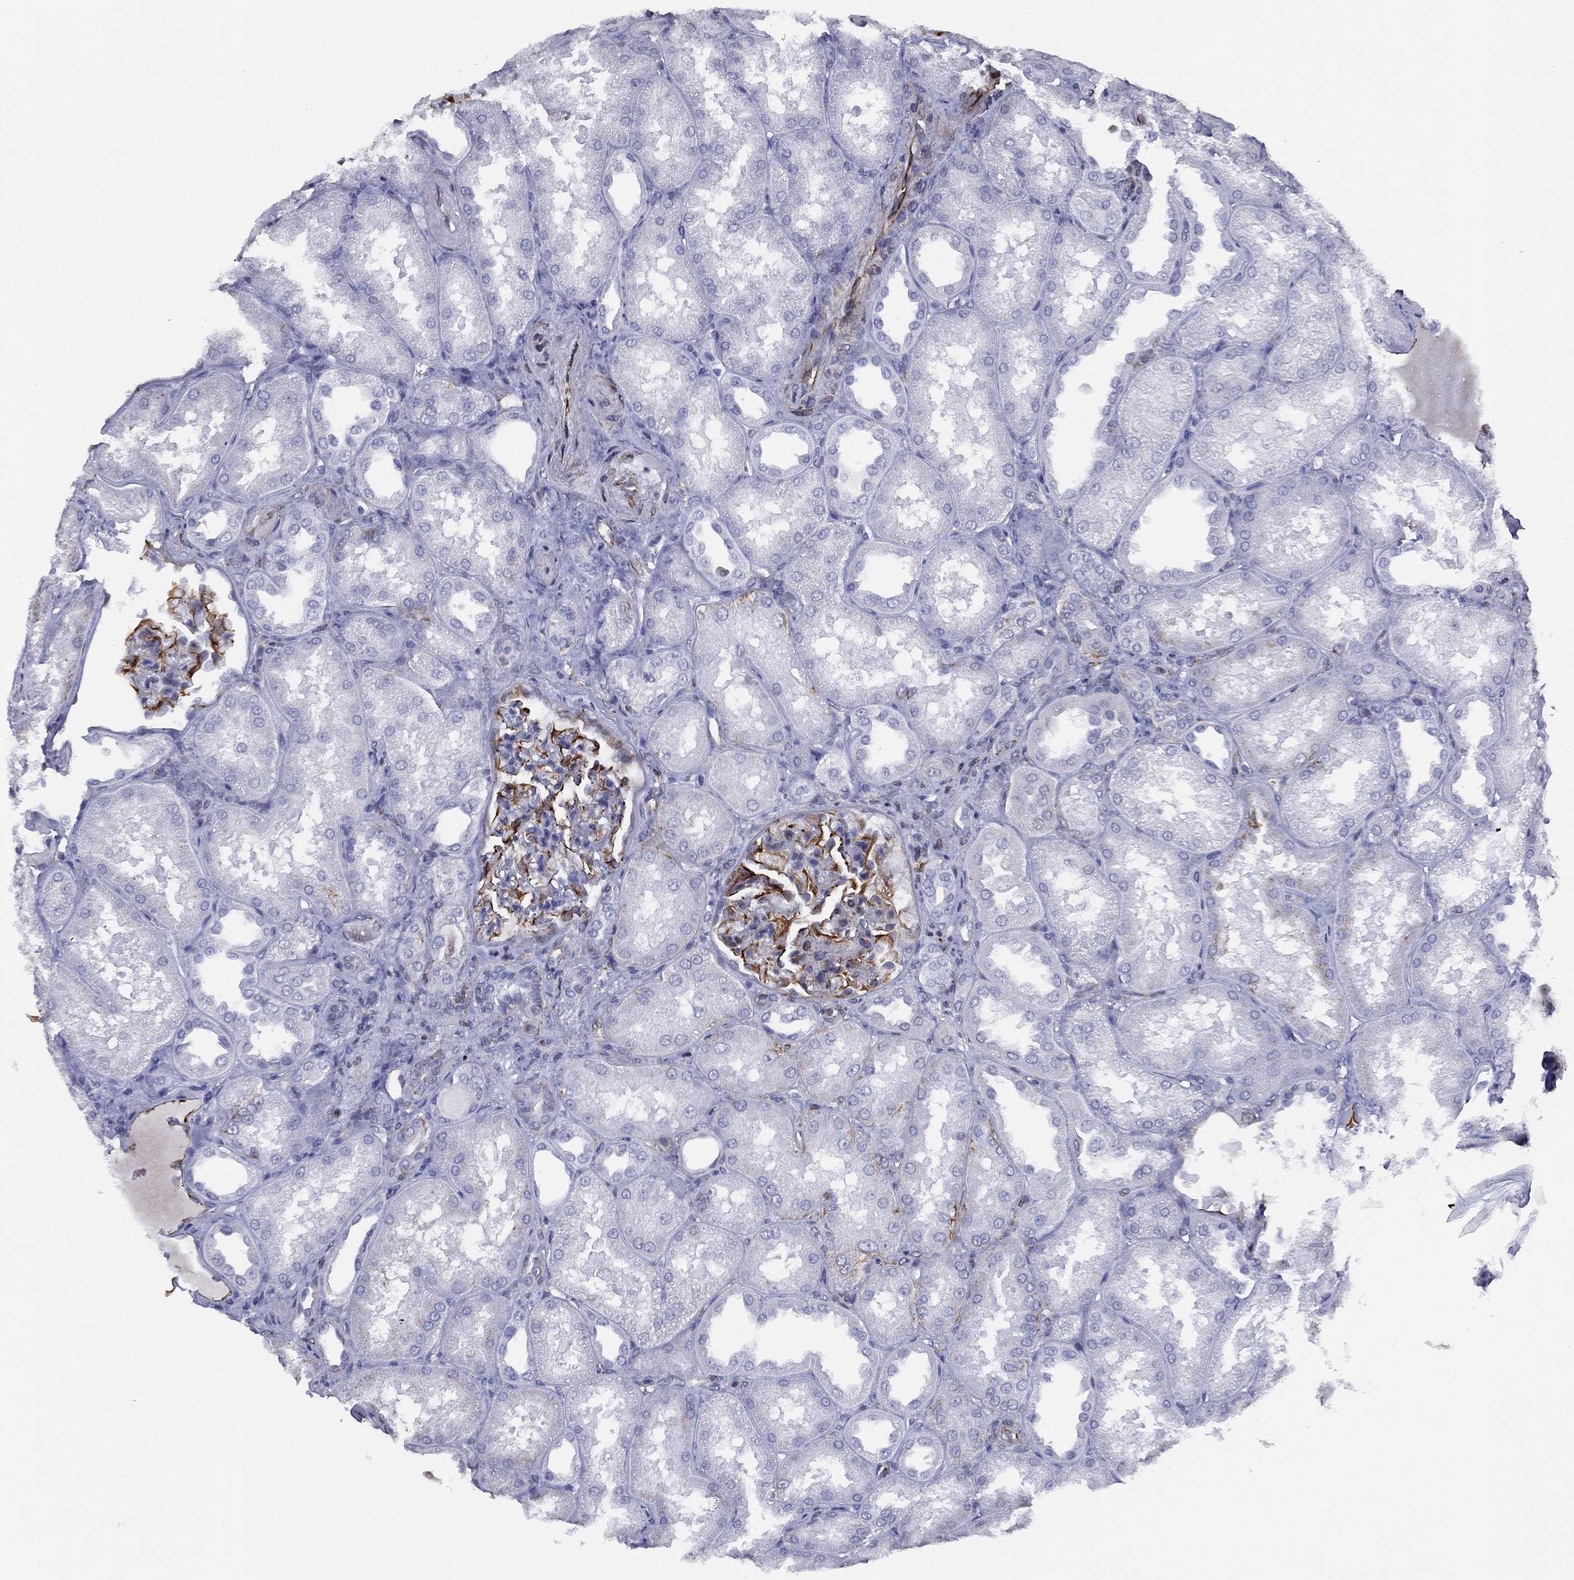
{"staining": {"intensity": "strong", "quantity": "25%-75%", "location": "cytoplasmic/membranous"}, "tissue": "kidney", "cell_type": "Cells in glomeruli", "image_type": "normal", "snomed": [{"axis": "morphology", "description": "Normal tissue, NOS"}, {"axis": "topography", "description": "Kidney"}], "caption": "IHC image of unremarkable kidney stained for a protein (brown), which reveals high levels of strong cytoplasmic/membranous staining in about 25%-75% of cells in glomeruli.", "gene": "MAS1", "patient": {"sex": "male", "age": 61}}